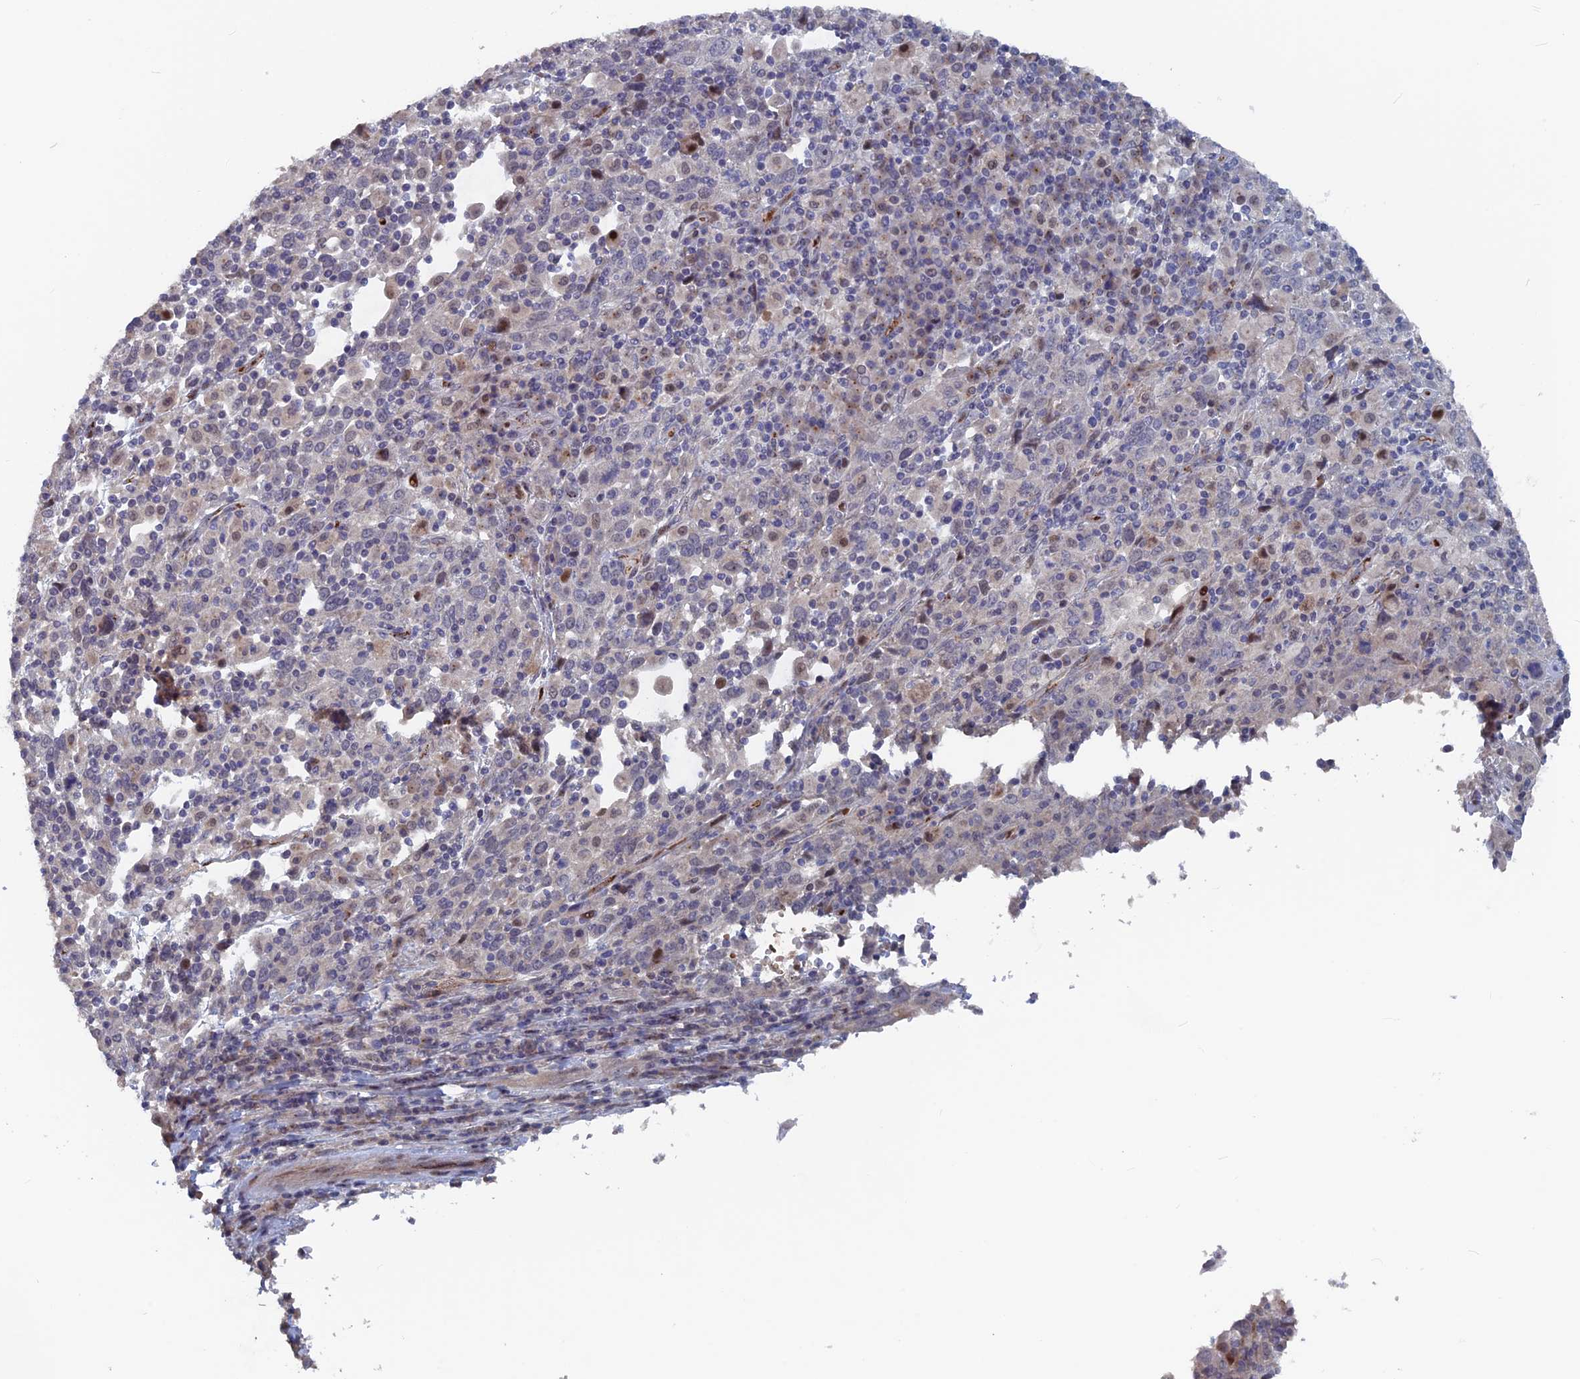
{"staining": {"intensity": "moderate", "quantity": "<25%", "location": "nuclear"}, "tissue": "cervical cancer", "cell_type": "Tumor cells", "image_type": "cancer", "snomed": [{"axis": "morphology", "description": "Squamous cell carcinoma, NOS"}, {"axis": "topography", "description": "Cervix"}], "caption": "This micrograph exhibits IHC staining of human squamous cell carcinoma (cervical), with low moderate nuclear positivity in approximately <25% of tumor cells.", "gene": "SH3D21", "patient": {"sex": "female", "age": 46}}